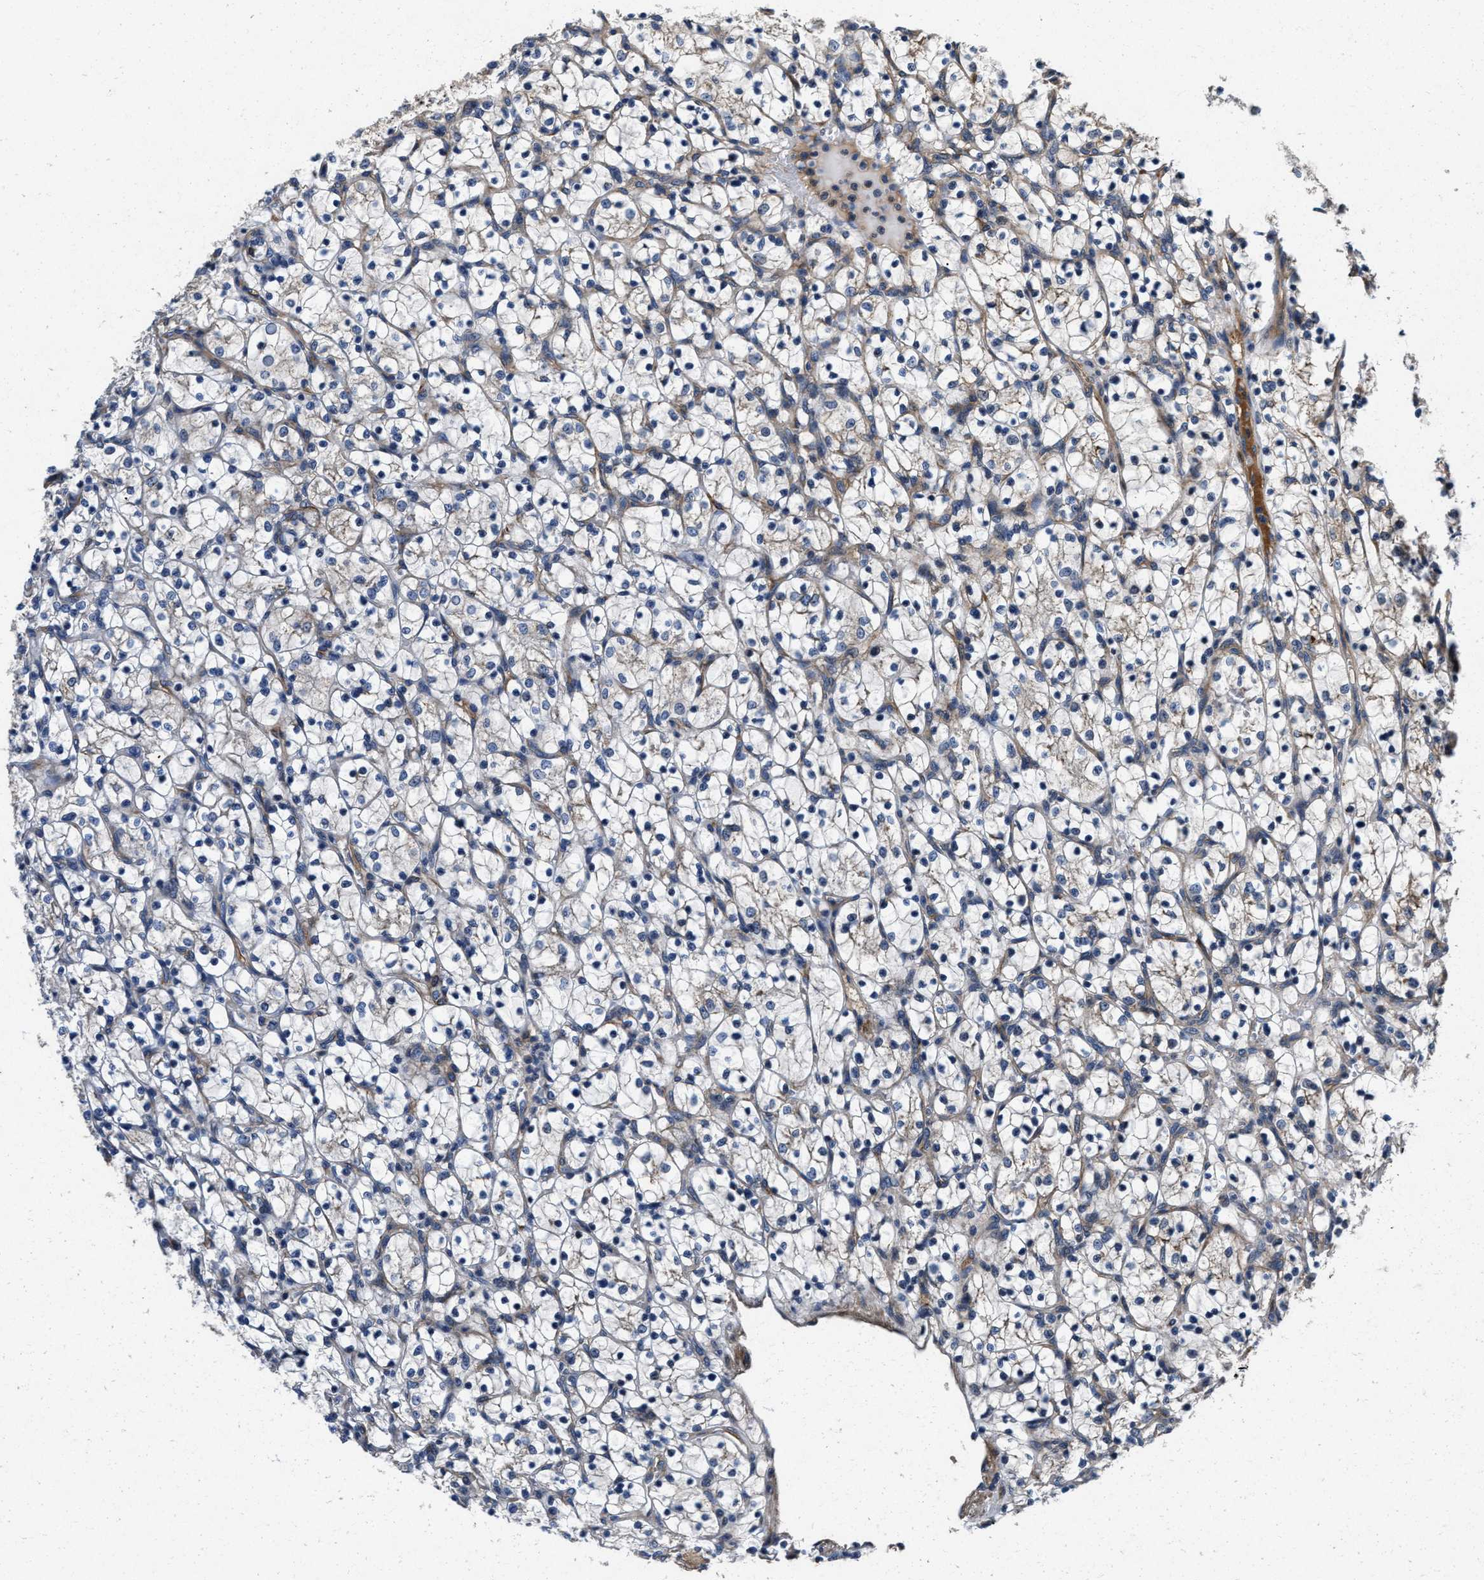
{"staining": {"intensity": "negative", "quantity": "none", "location": "none"}, "tissue": "renal cancer", "cell_type": "Tumor cells", "image_type": "cancer", "snomed": [{"axis": "morphology", "description": "Adenocarcinoma, NOS"}, {"axis": "topography", "description": "Kidney"}], "caption": "Image shows no protein positivity in tumor cells of renal cancer tissue.", "gene": "SLC12A2", "patient": {"sex": "female", "age": 69}}